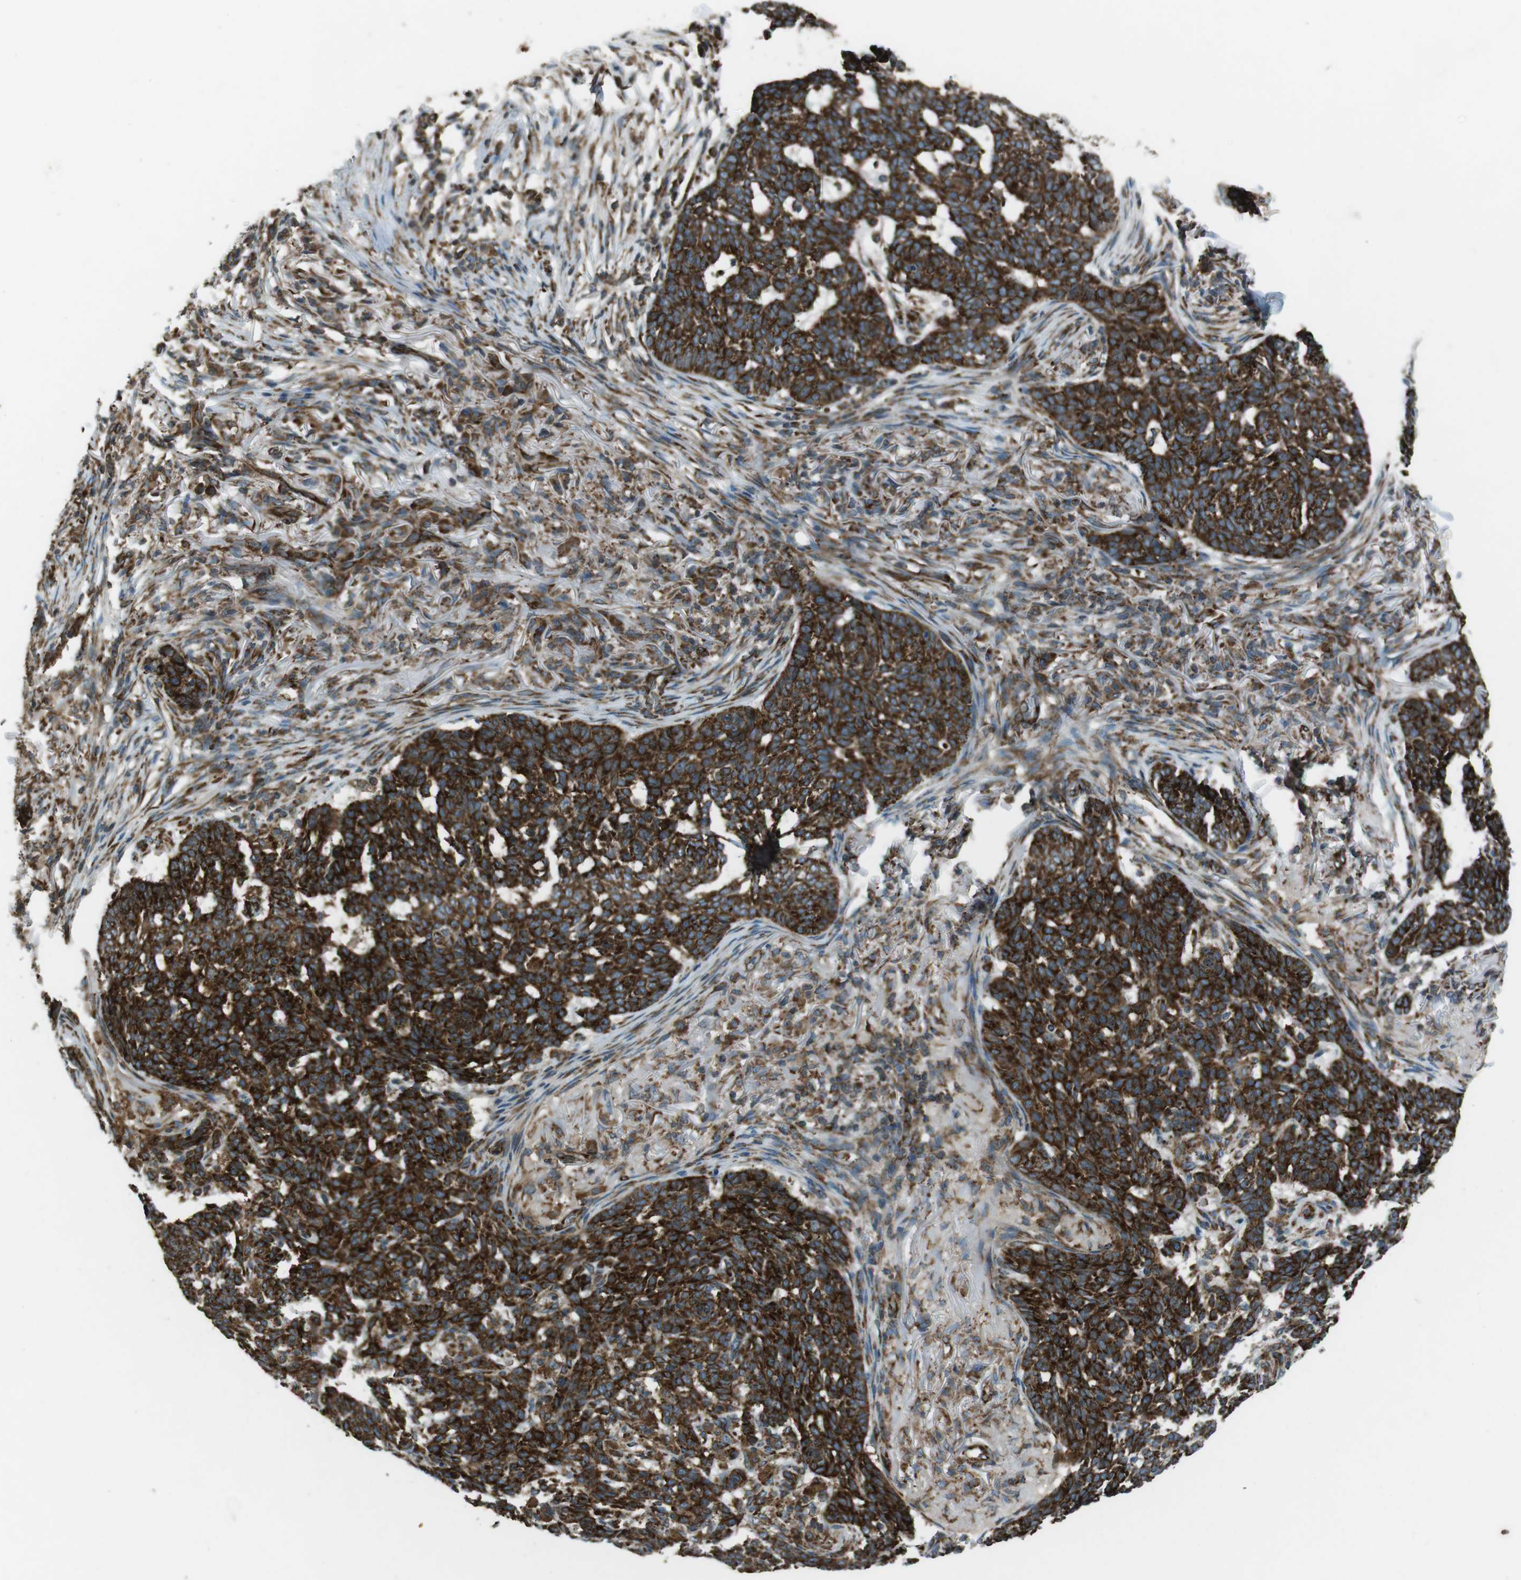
{"staining": {"intensity": "strong", "quantity": ">75%", "location": "cytoplasmic/membranous"}, "tissue": "skin cancer", "cell_type": "Tumor cells", "image_type": "cancer", "snomed": [{"axis": "morphology", "description": "Basal cell carcinoma"}, {"axis": "topography", "description": "Skin"}], "caption": "Basal cell carcinoma (skin) stained for a protein reveals strong cytoplasmic/membranous positivity in tumor cells. (DAB IHC, brown staining for protein, blue staining for nuclei).", "gene": "KTN1", "patient": {"sex": "male", "age": 85}}